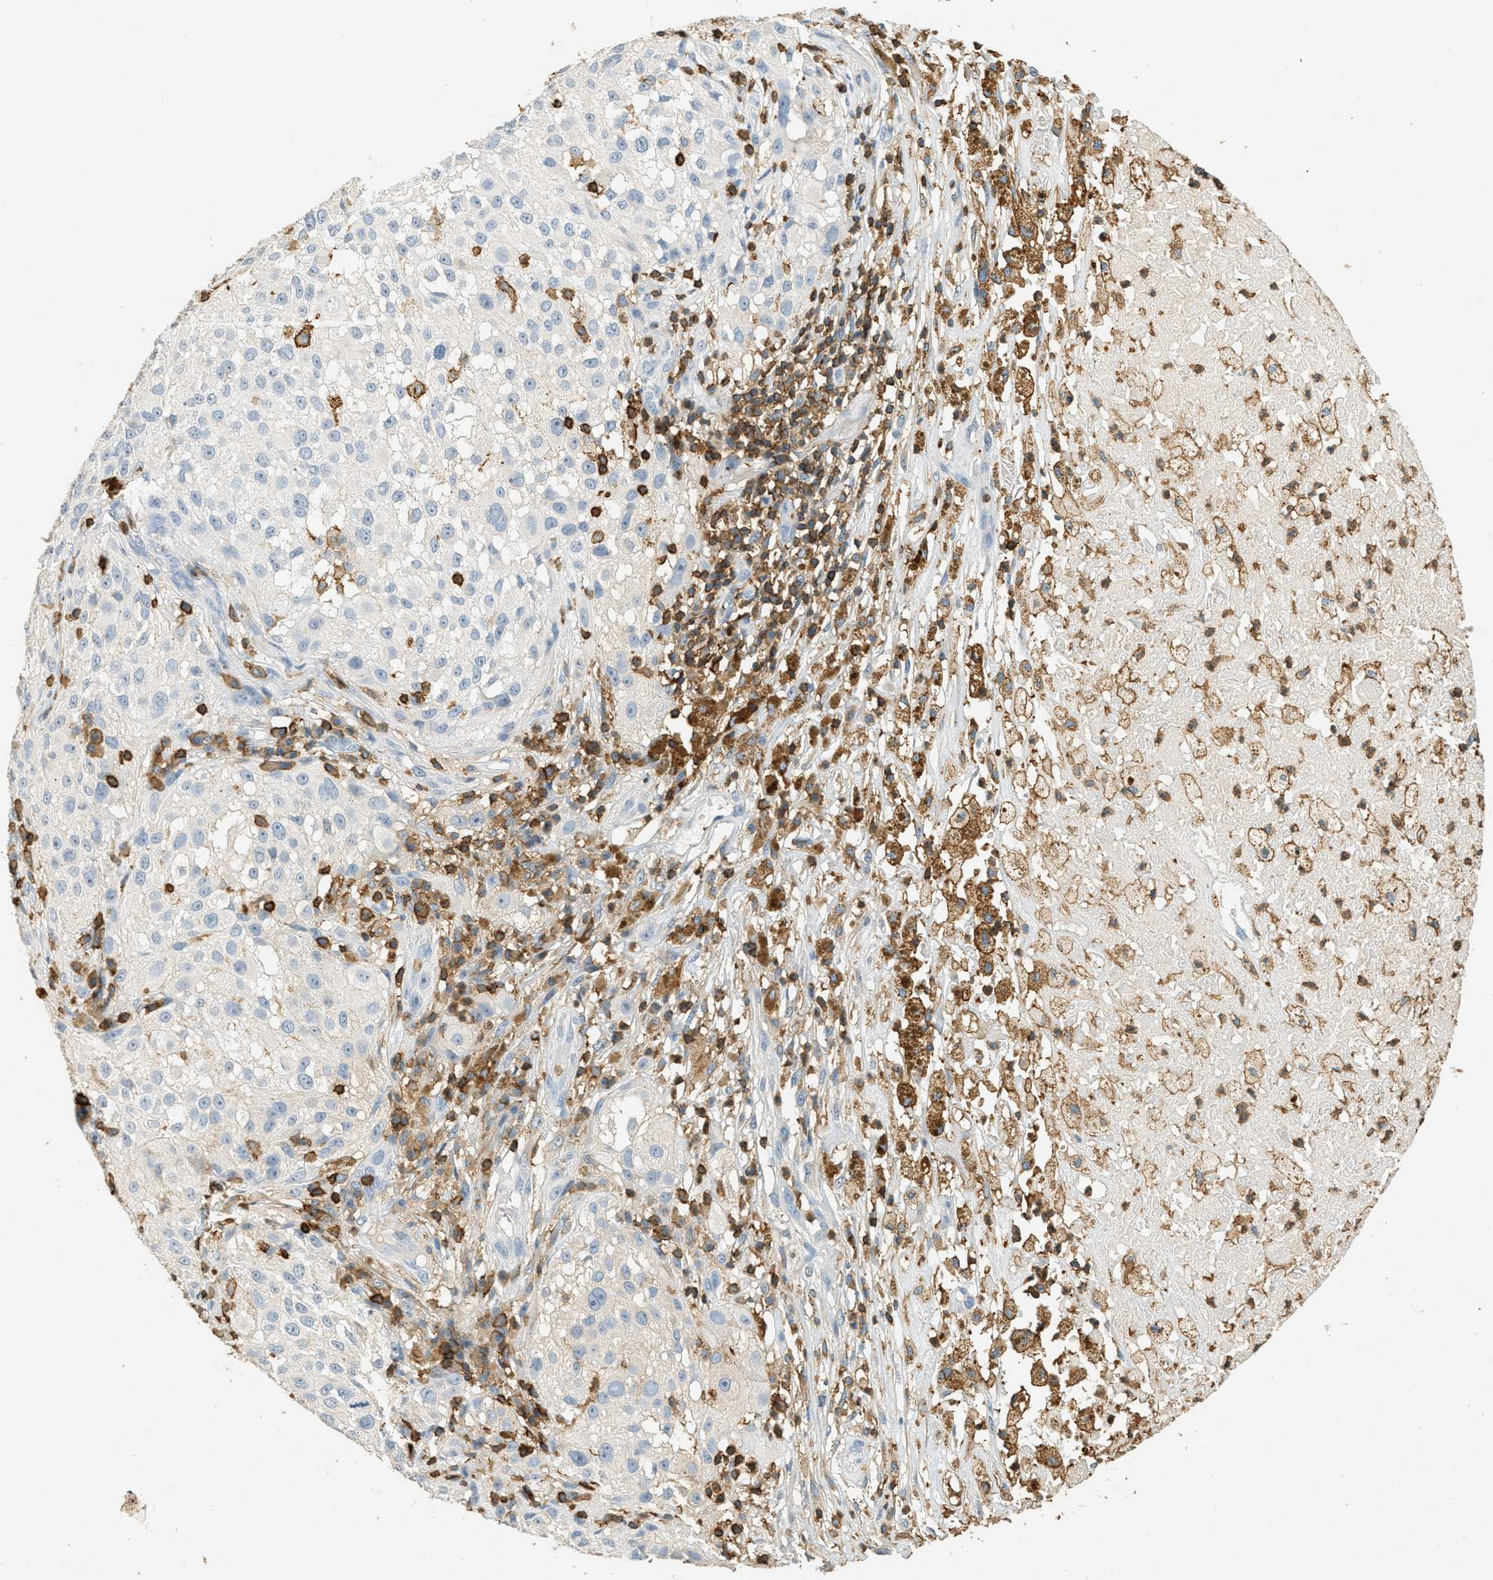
{"staining": {"intensity": "negative", "quantity": "none", "location": "none"}, "tissue": "melanoma", "cell_type": "Tumor cells", "image_type": "cancer", "snomed": [{"axis": "morphology", "description": "Necrosis, NOS"}, {"axis": "morphology", "description": "Malignant melanoma, NOS"}, {"axis": "topography", "description": "Skin"}], "caption": "The micrograph displays no staining of tumor cells in malignant melanoma.", "gene": "LSP1", "patient": {"sex": "female", "age": 87}}